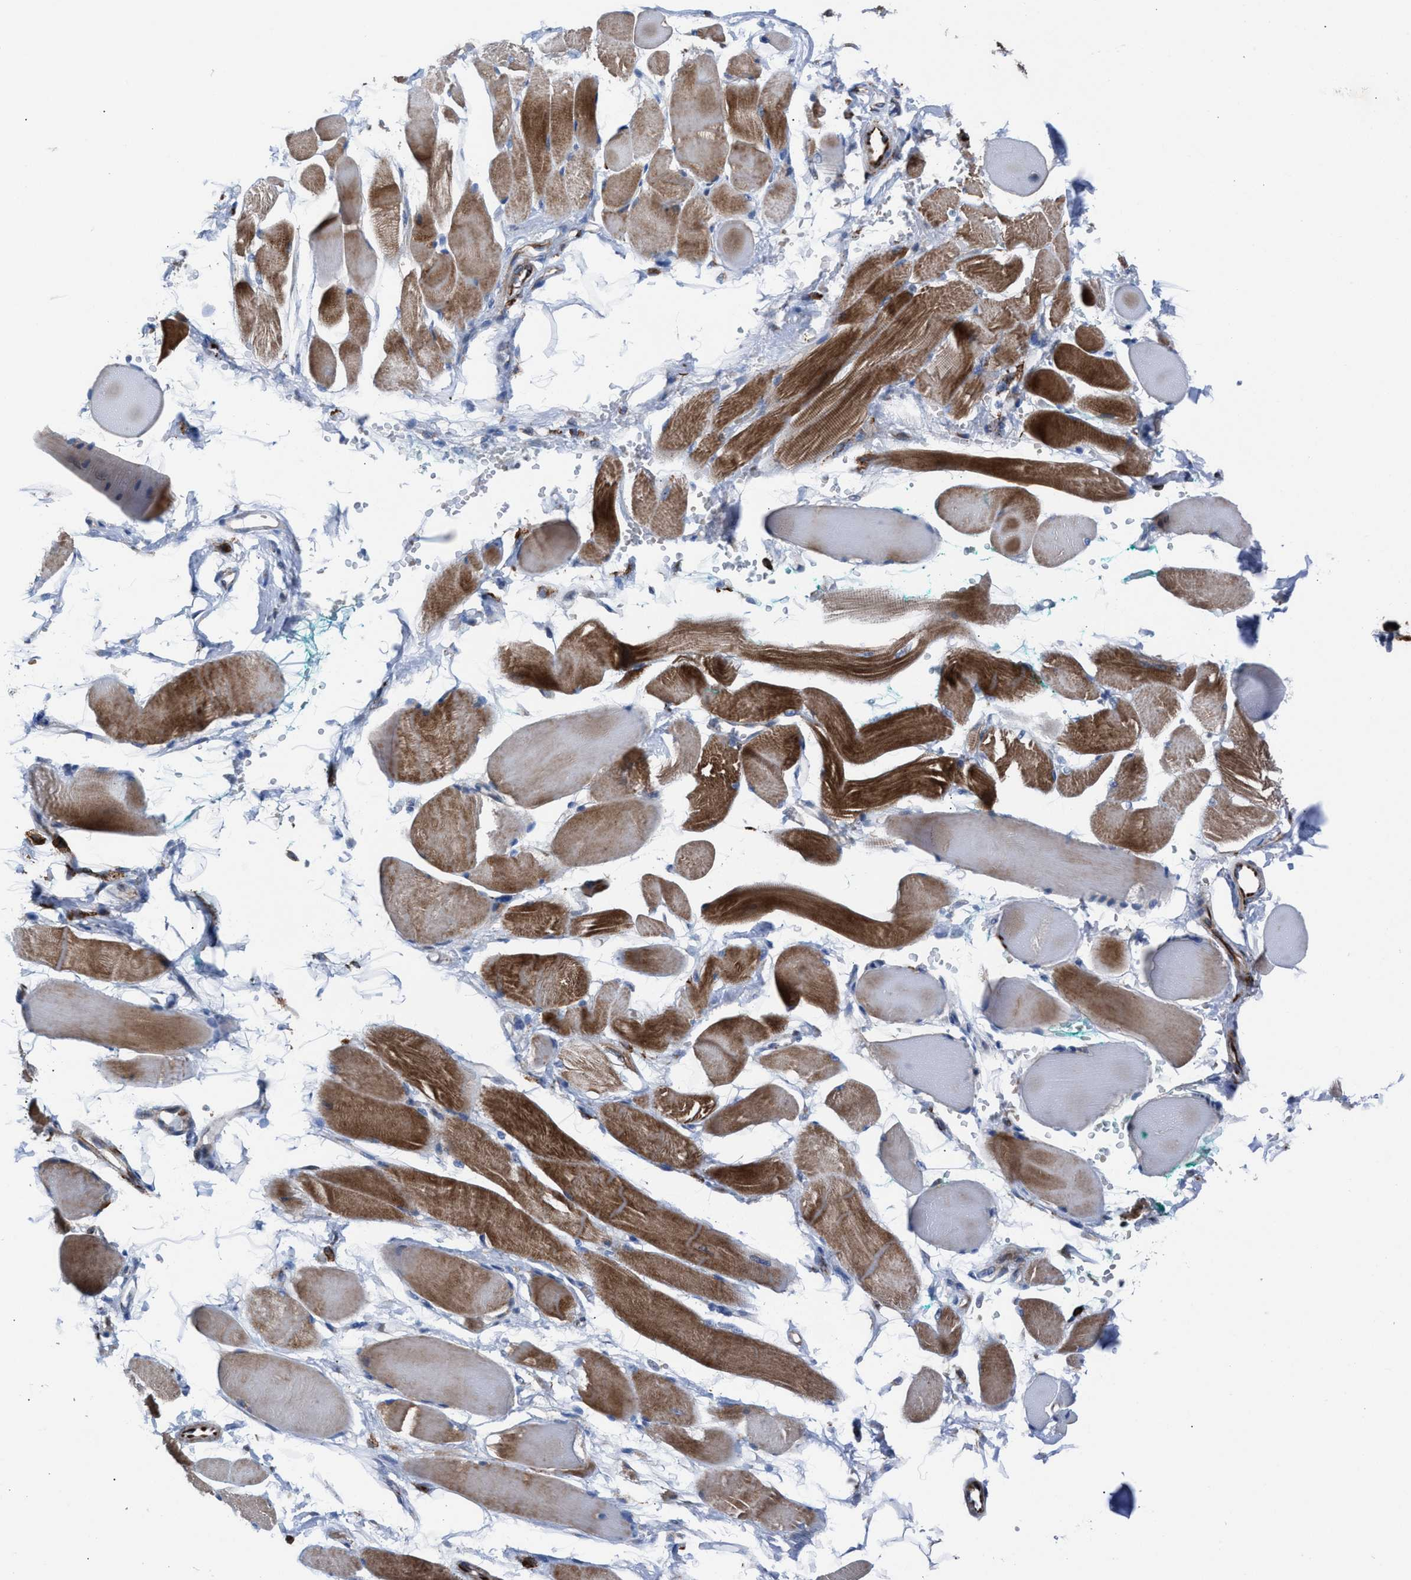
{"staining": {"intensity": "strong", "quantity": ">75%", "location": "cytoplasmic/membranous"}, "tissue": "skeletal muscle", "cell_type": "Myocytes", "image_type": "normal", "snomed": [{"axis": "morphology", "description": "Normal tissue, NOS"}, {"axis": "topography", "description": "Skeletal muscle"}, {"axis": "topography", "description": "Peripheral nerve tissue"}], "caption": "This is an image of immunohistochemistry staining of normal skeletal muscle, which shows strong staining in the cytoplasmic/membranous of myocytes.", "gene": "SLC47A1", "patient": {"sex": "female", "age": 84}}